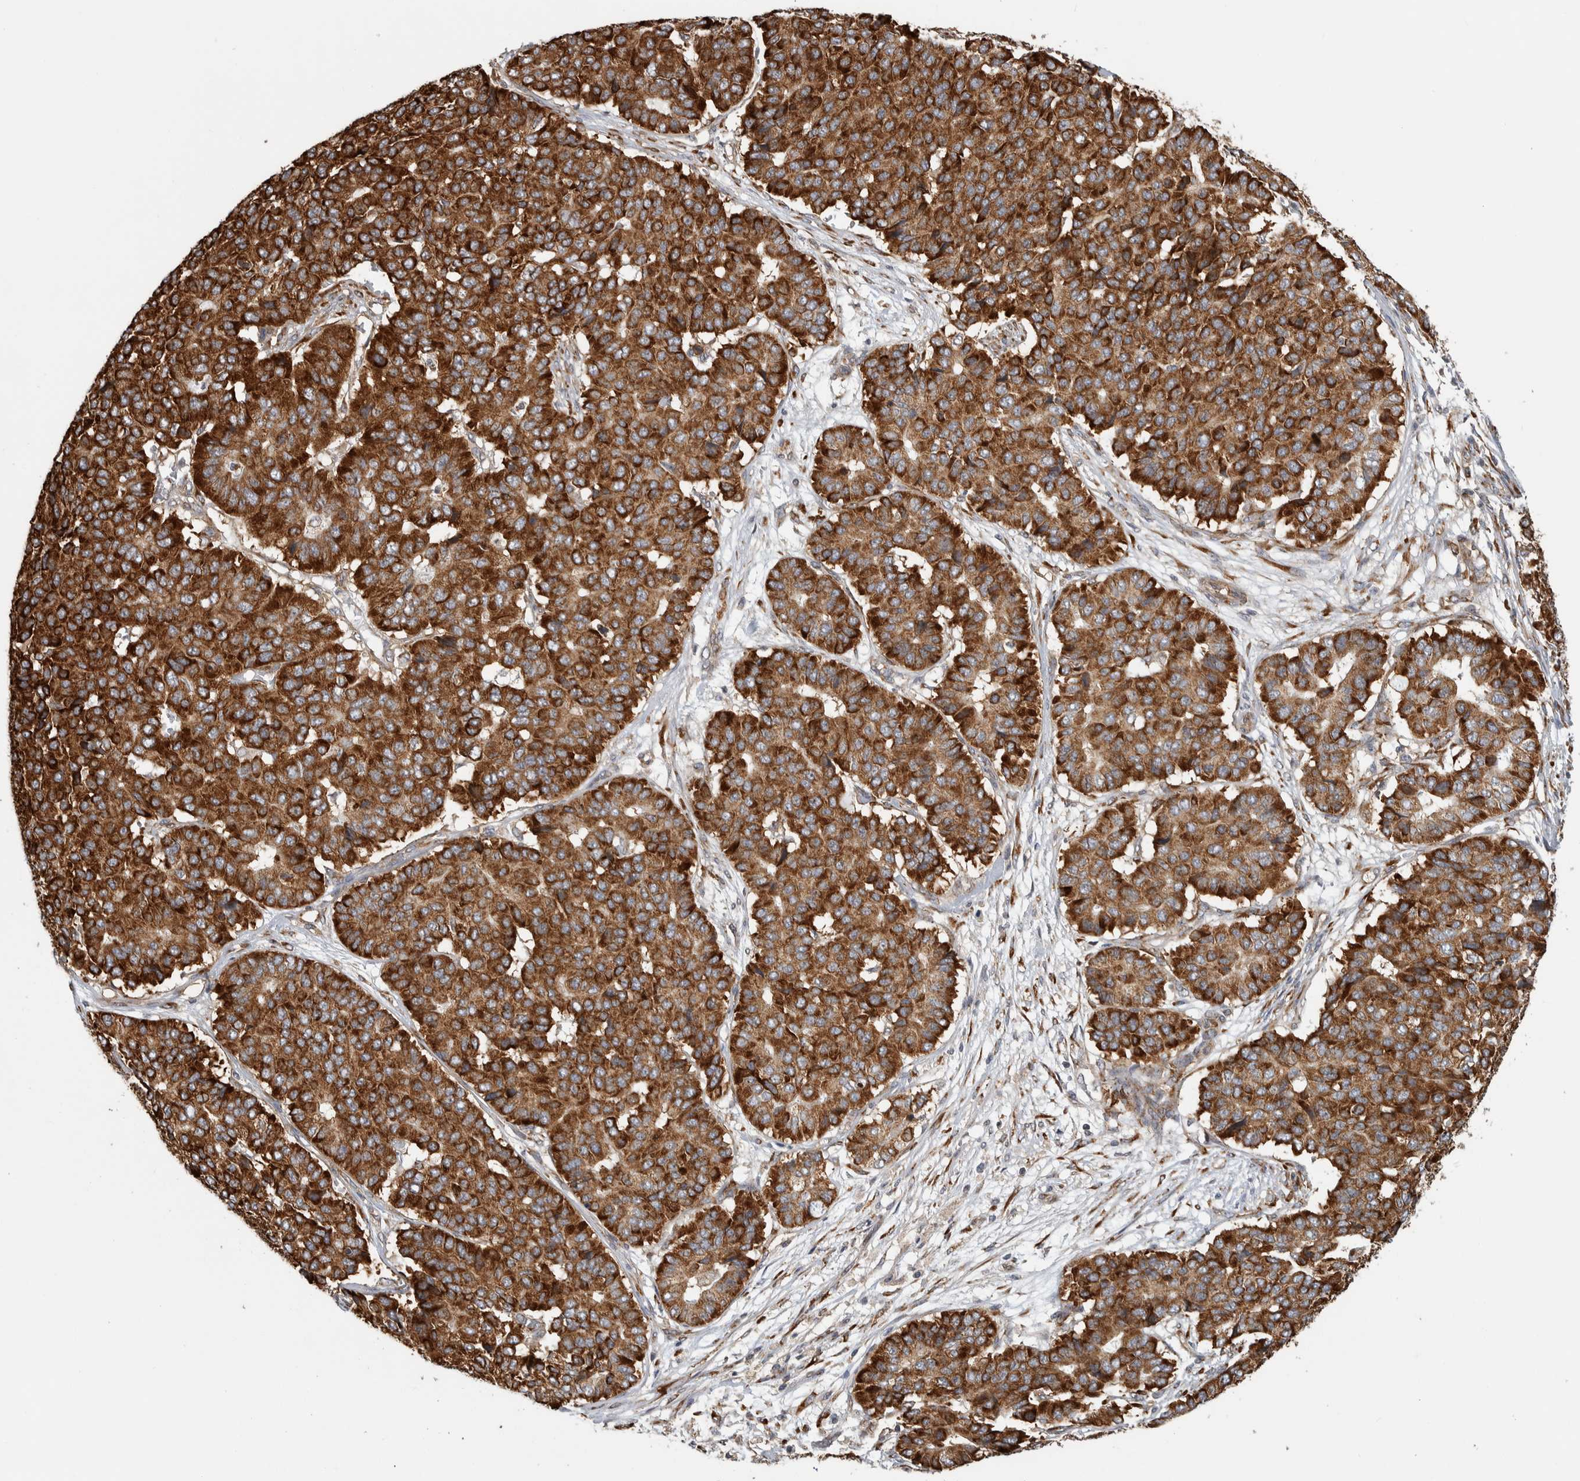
{"staining": {"intensity": "strong", "quantity": ">75%", "location": "cytoplasmic/membranous"}, "tissue": "pancreatic cancer", "cell_type": "Tumor cells", "image_type": "cancer", "snomed": [{"axis": "morphology", "description": "Adenocarcinoma, NOS"}, {"axis": "topography", "description": "Pancreas"}], "caption": "Immunohistochemistry micrograph of neoplastic tissue: human pancreatic cancer (adenocarcinoma) stained using immunohistochemistry (IHC) exhibits high levels of strong protein expression localized specifically in the cytoplasmic/membranous of tumor cells, appearing as a cytoplasmic/membranous brown color.", "gene": "EIF3H", "patient": {"sex": "male", "age": 50}}